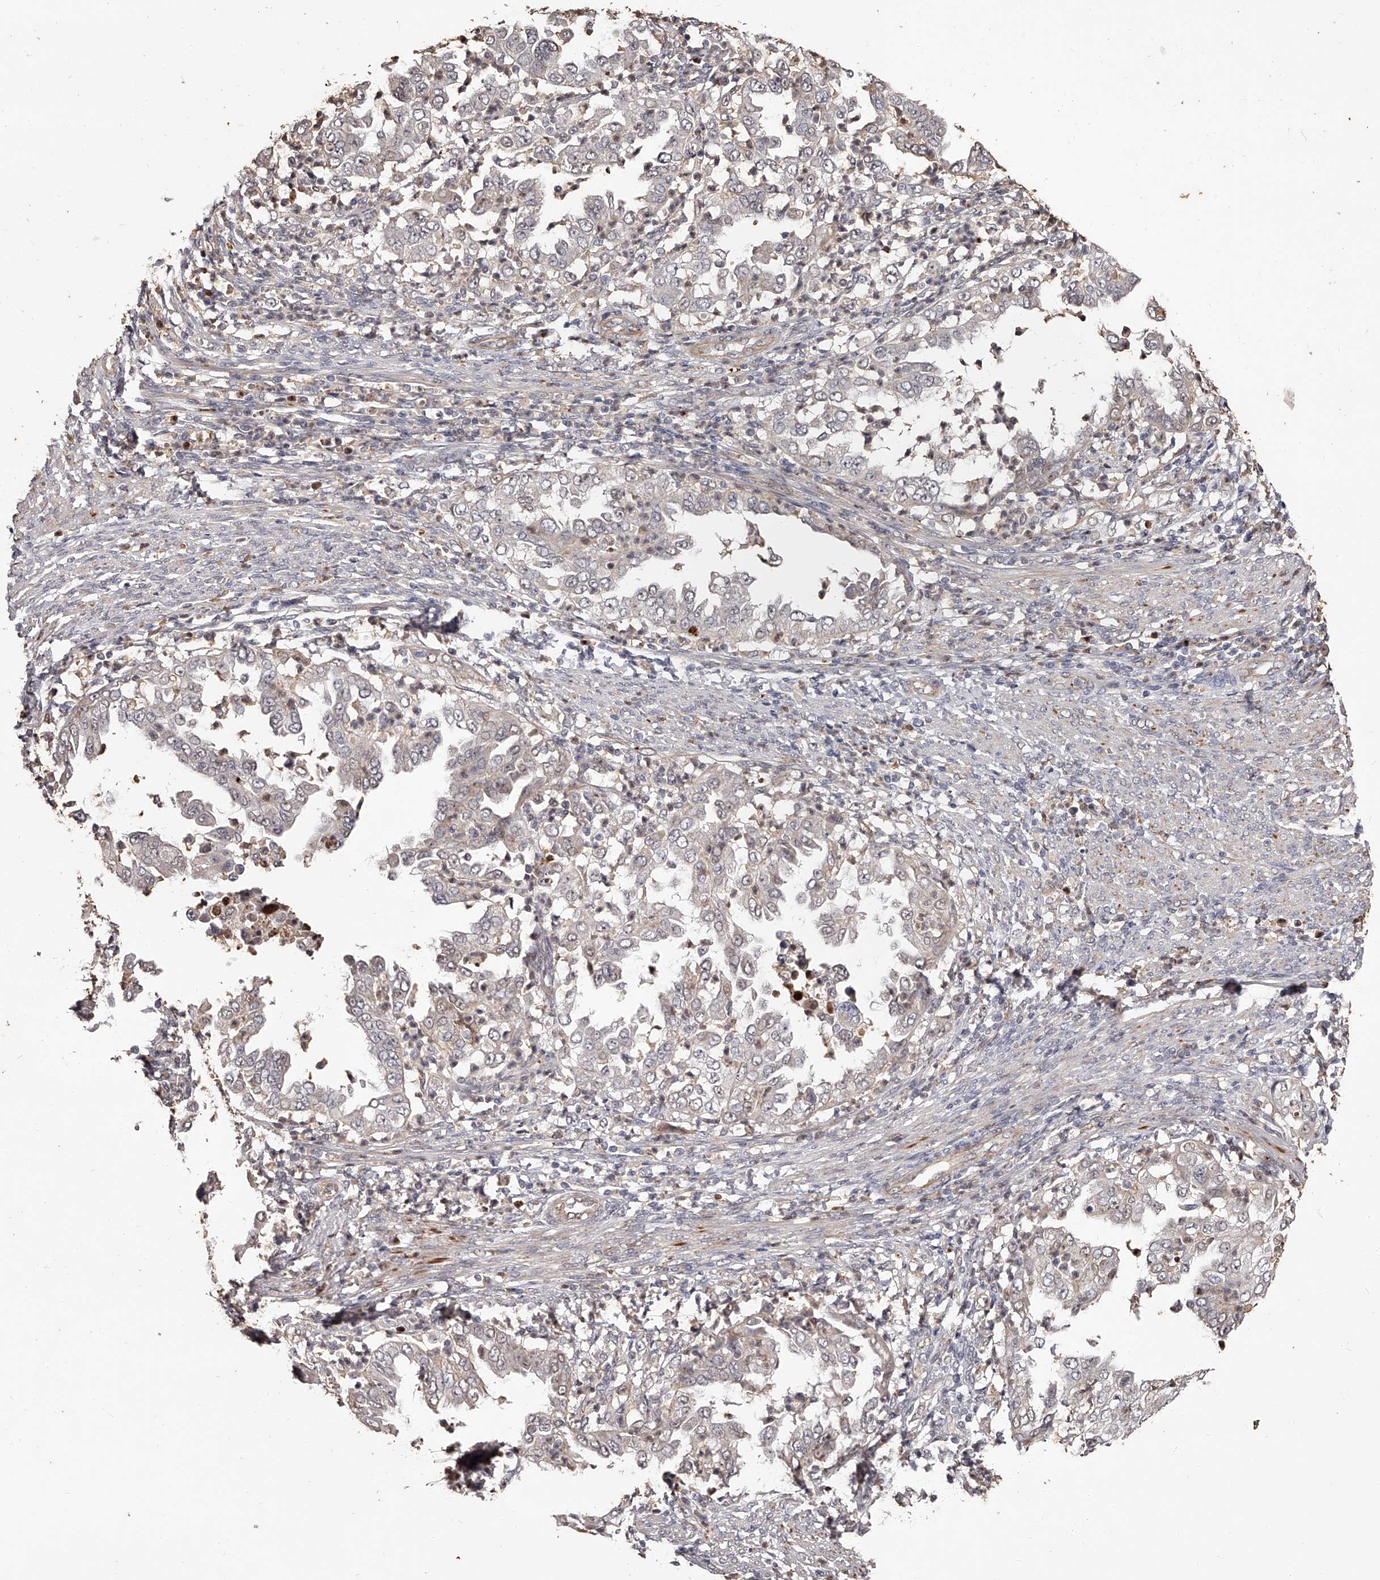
{"staining": {"intensity": "negative", "quantity": "none", "location": "none"}, "tissue": "endometrial cancer", "cell_type": "Tumor cells", "image_type": "cancer", "snomed": [{"axis": "morphology", "description": "Adenocarcinoma, NOS"}, {"axis": "topography", "description": "Endometrium"}], "caption": "Protein analysis of endometrial adenocarcinoma demonstrates no significant staining in tumor cells.", "gene": "URGCP", "patient": {"sex": "female", "age": 85}}